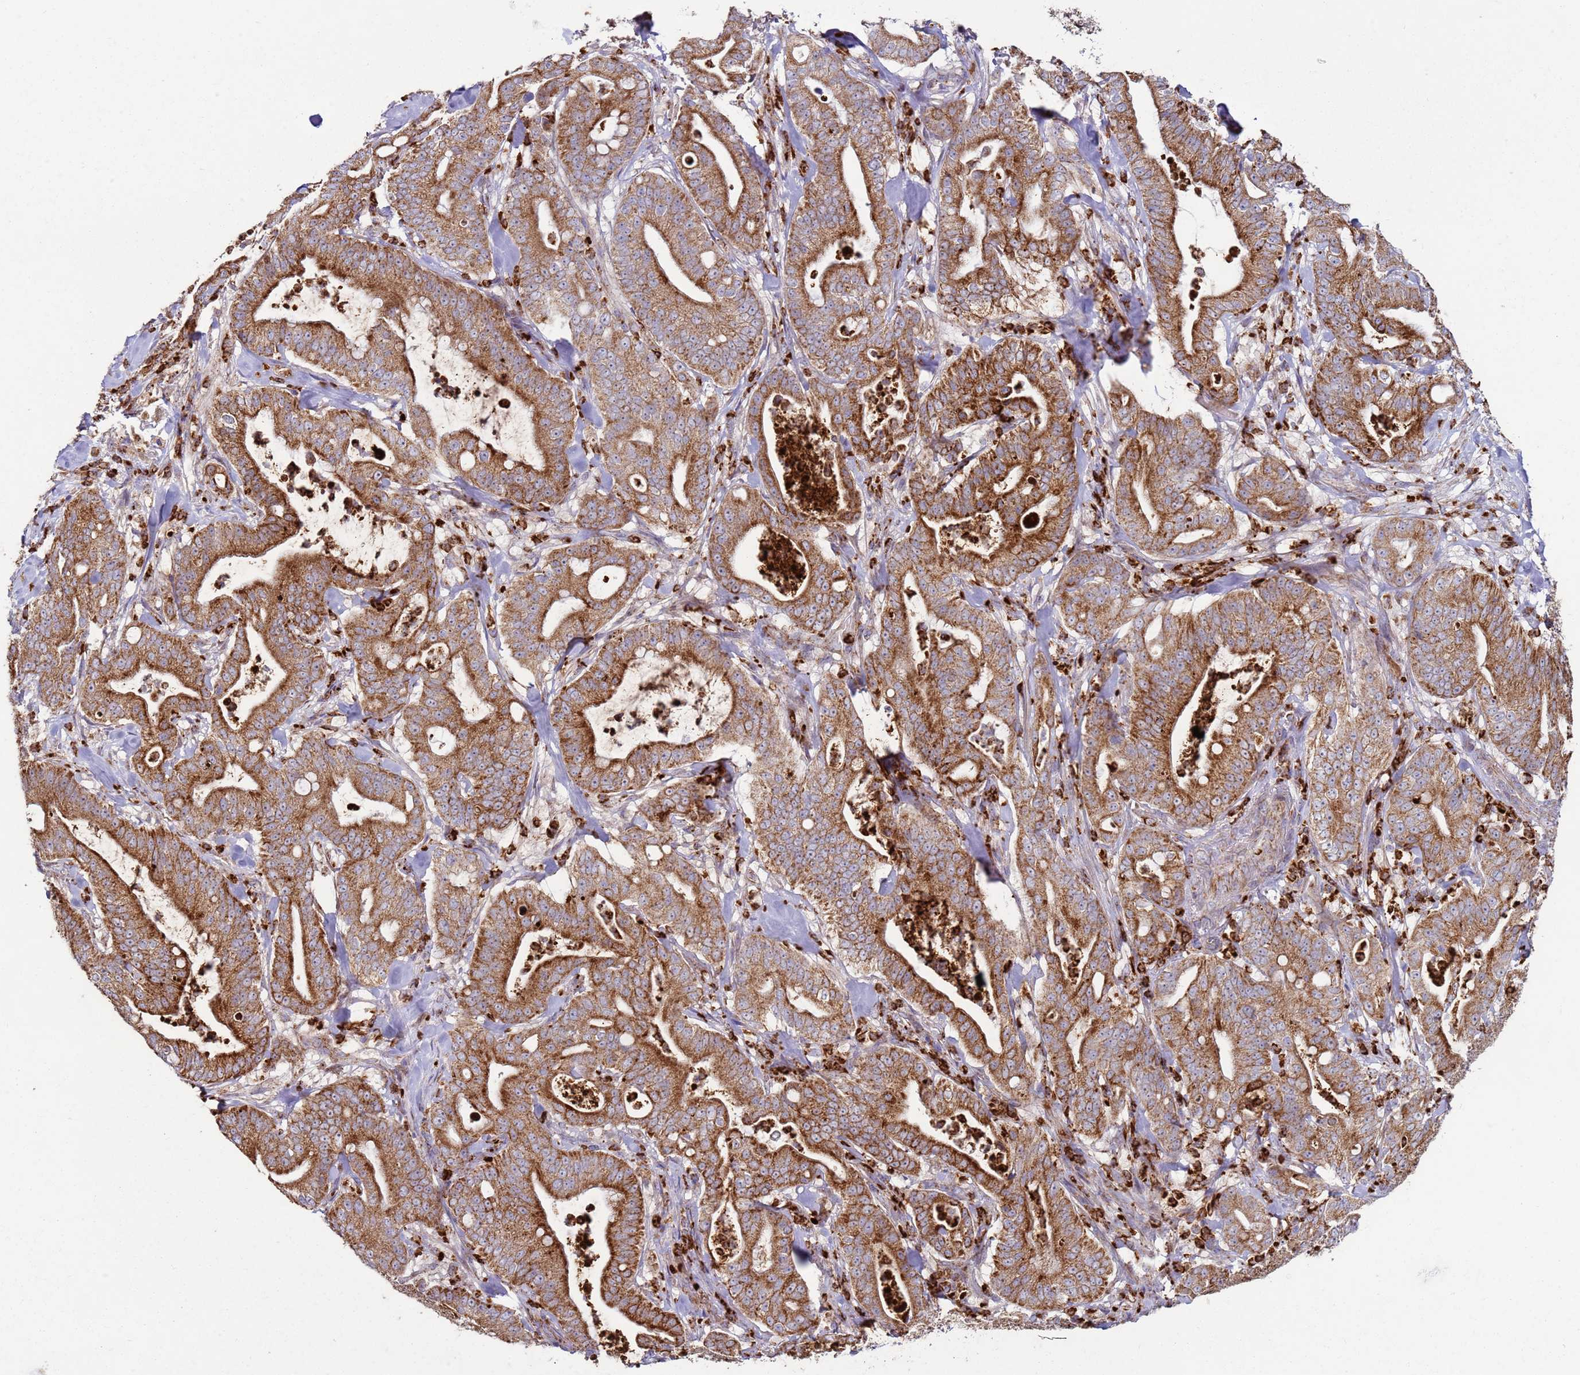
{"staining": {"intensity": "moderate", "quantity": ">75%", "location": "cytoplasmic/membranous"}, "tissue": "pancreatic cancer", "cell_type": "Tumor cells", "image_type": "cancer", "snomed": [{"axis": "morphology", "description": "Adenocarcinoma, NOS"}, {"axis": "topography", "description": "Pancreas"}], "caption": "Brown immunohistochemical staining in human pancreatic cancer displays moderate cytoplasmic/membranous positivity in about >75% of tumor cells. (Stains: DAB in brown, nuclei in blue, Microscopy: brightfield microscopy at high magnification).", "gene": "FBXO33", "patient": {"sex": "male", "age": 71}}